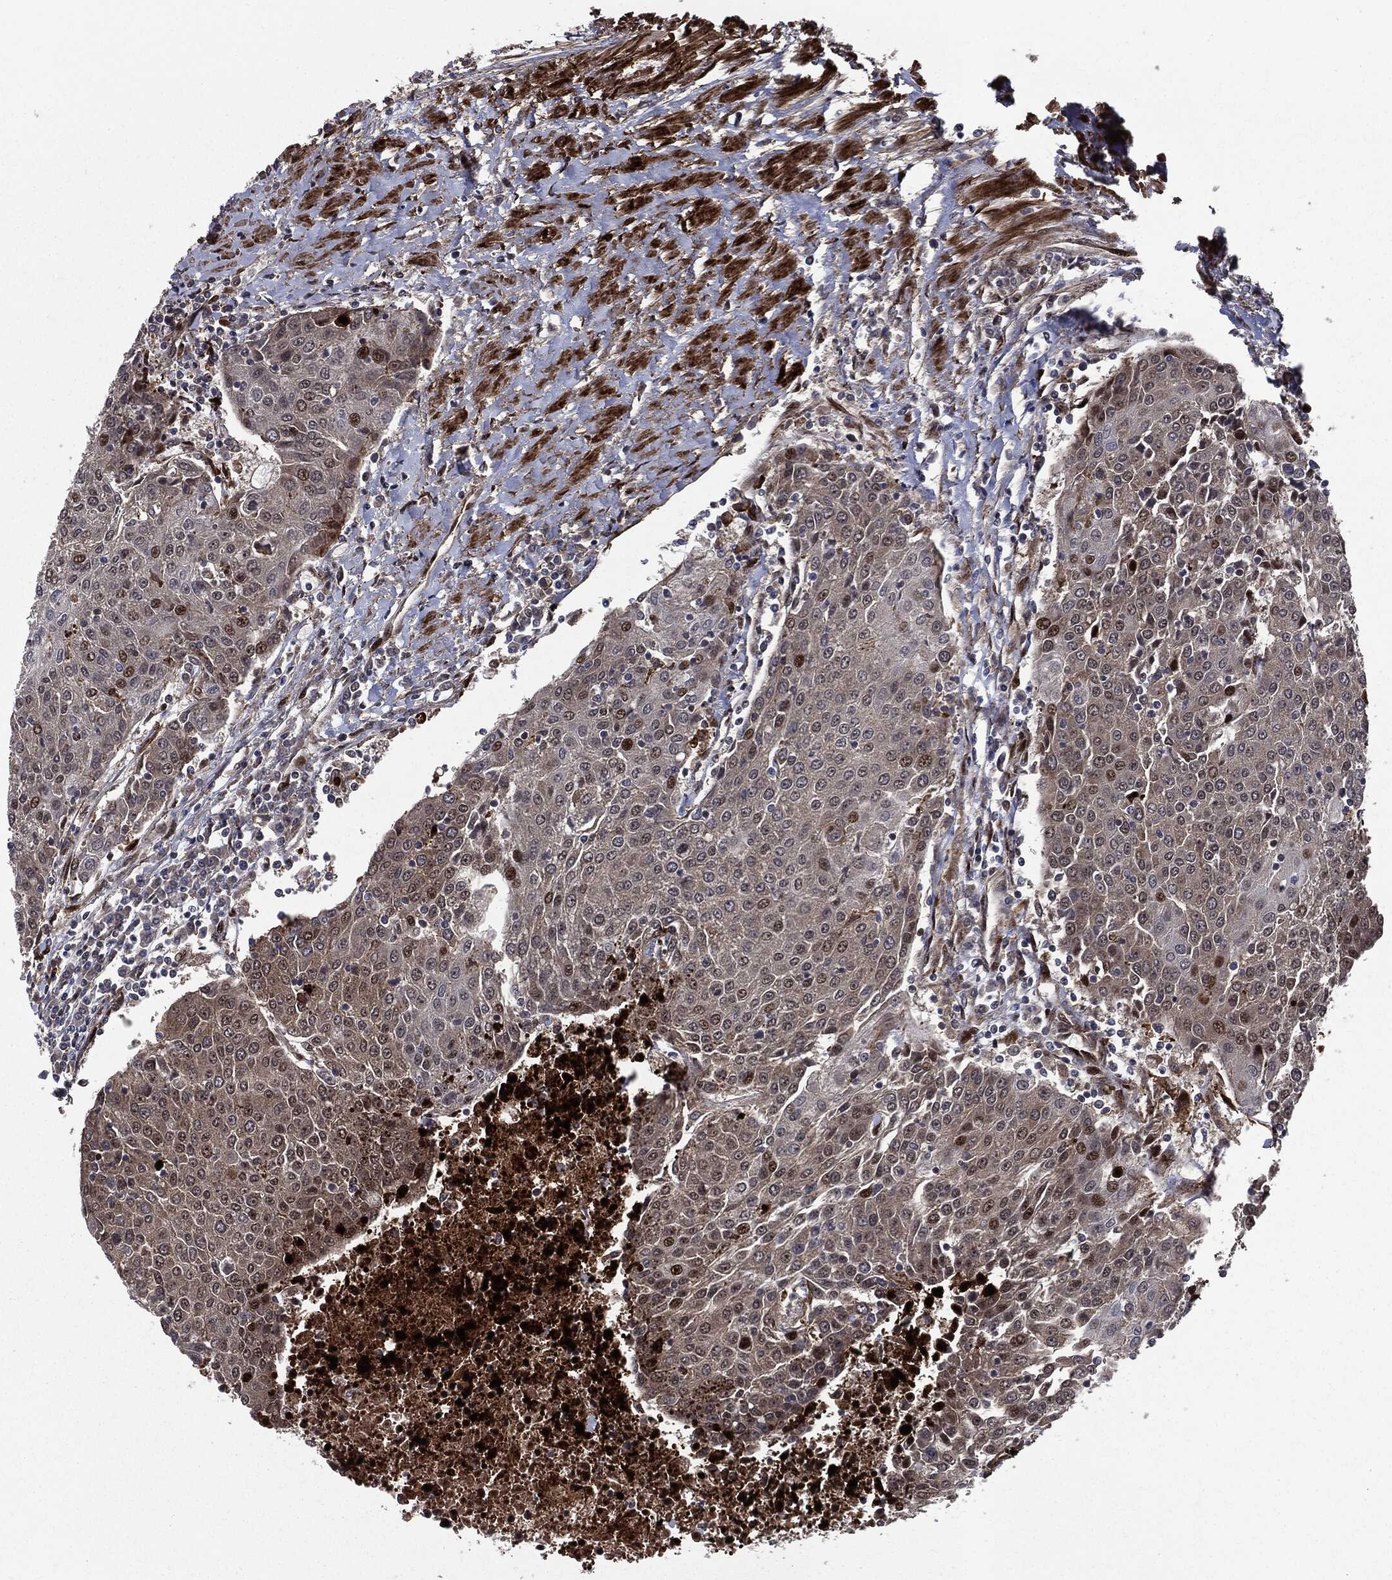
{"staining": {"intensity": "strong", "quantity": "<25%", "location": "nuclear"}, "tissue": "urothelial cancer", "cell_type": "Tumor cells", "image_type": "cancer", "snomed": [{"axis": "morphology", "description": "Urothelial carcinoma, High grade"}, {"axis": "topography", "description": "Urinary bladder"}], "caption": "This histopathology image shows immunohistochemistry (IHC) staining of human high-grade urothelial carcinoma, with medium strong nuclear staining in approximately <25% of tumor cells.", "gene": "SMAD4", "patient": {"sex": "female", "age": 85}}